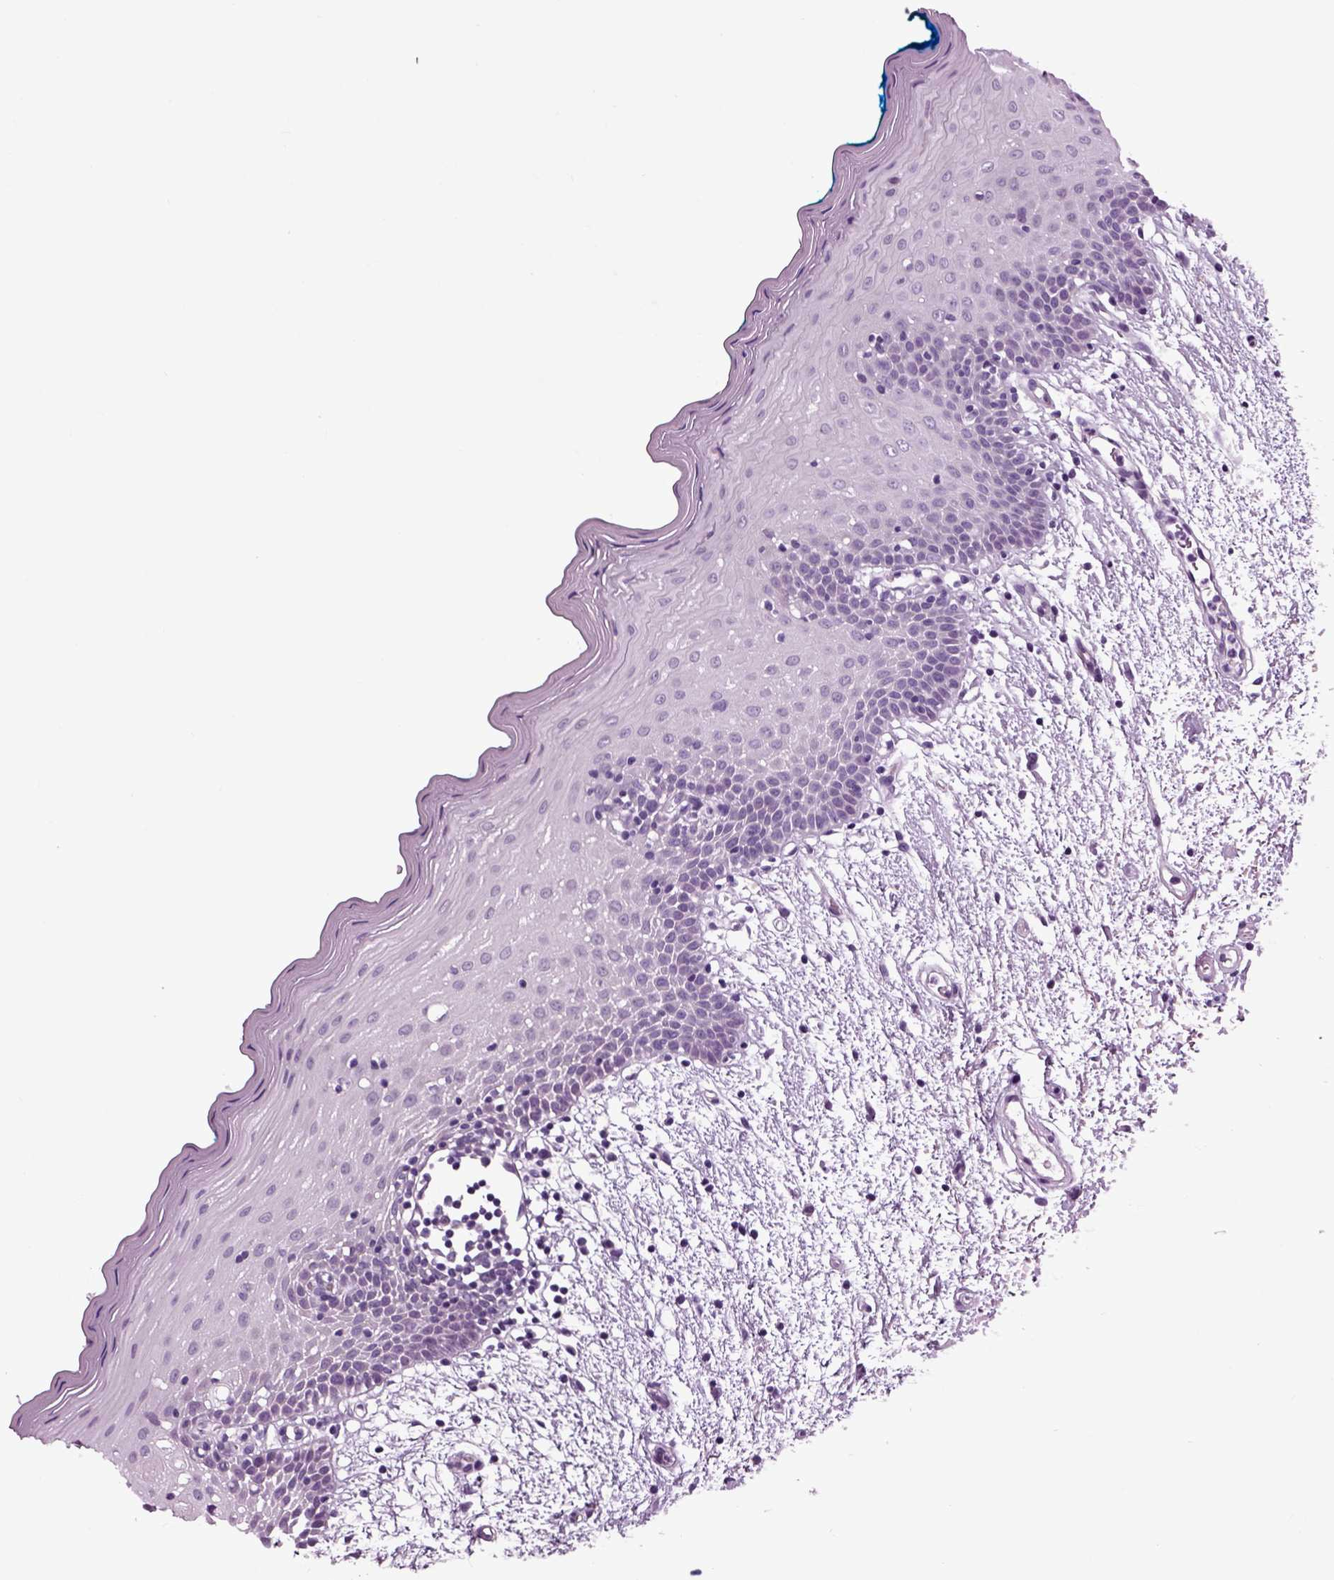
{"staining": {"intensity": "negative", "quantity": "none", "location": "none"}, "tissue": "oral mucosa", "cell_type": "Squamous epithelial cells", "image_type": "normal", "snomed": [{"axis": "morphology", "description": "Normal tissue, NOS"}, {"axis": "morphology", "description": "Squamous cell carcinoma, NOS"}, {"axis": "topography", "description": "Oral tissue"}, {"axis": "topography", "description": "Head-Neck"}], "caption": "DAB (3,3'-diaminobenzidine) immunohistochemical staining of unremarkable human oral mucosa reveals no significant staining in squamous epithelial cells.", "gene": "ARHGAP11A", "patient": {"sex": "female", "age": 75}}